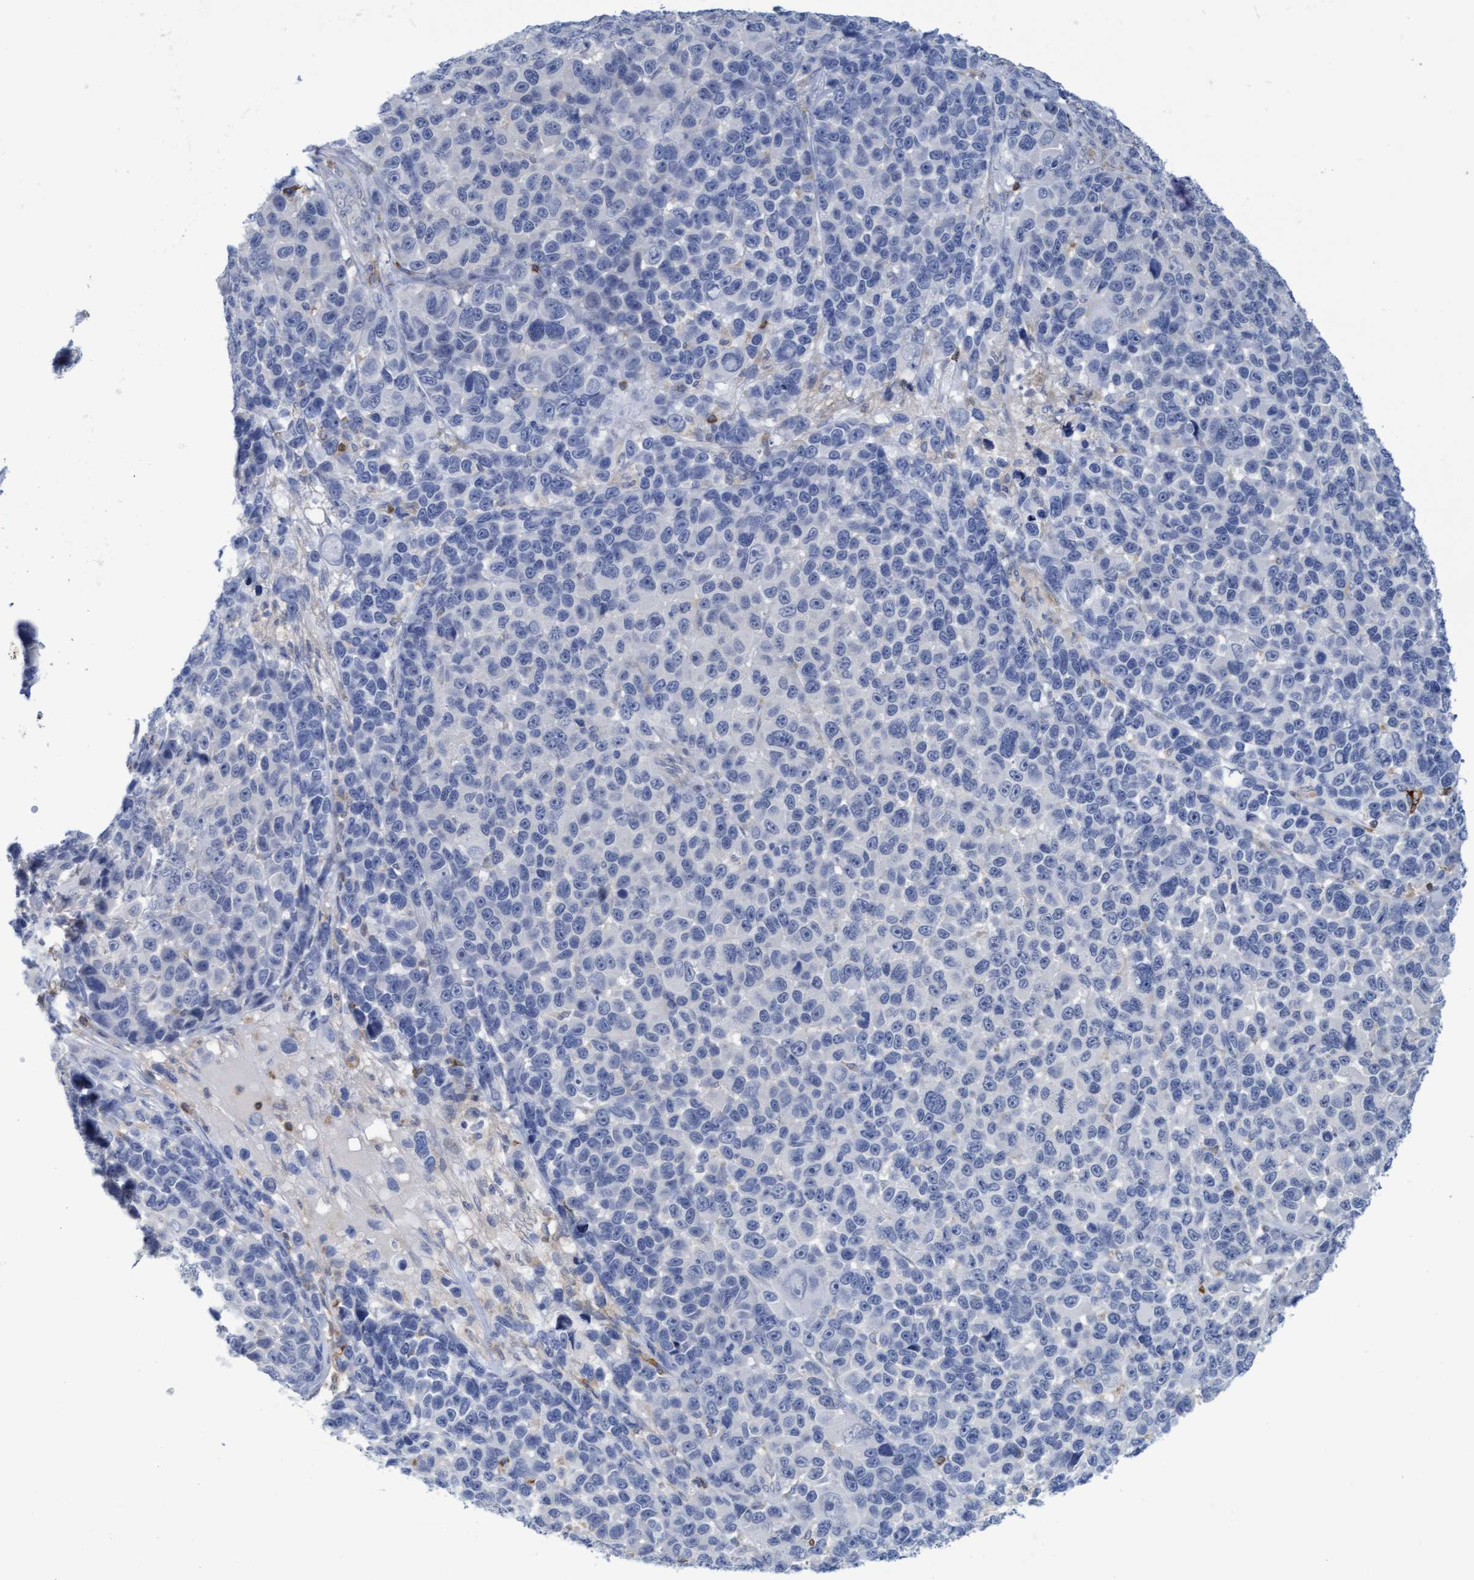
{"staining": {"intensity": "negative", "quantity": "none", "location": "none"}, "tissue": "melanoma", "cell_type": "Tumor cells", "image_type": "cancer", "snomed": [{"axis": "morphology", "description": "Malignant melanoma, NOS"}, {"axis": "topography", "description": "Skin"}], "caption": "This histopathology image is of melanoma stained with immunohistochemistry to label a protein in brown with the nuclei are counter-stained blue. There is no positivity in tumor cells. The staining is performed using DAB (3,3'-diaminobenzidine) brown chromogen with nuclei counter-stained in using hematoxylin.", "gene": "FNBP1", "patient": {"sex": "male", "age": 53}}